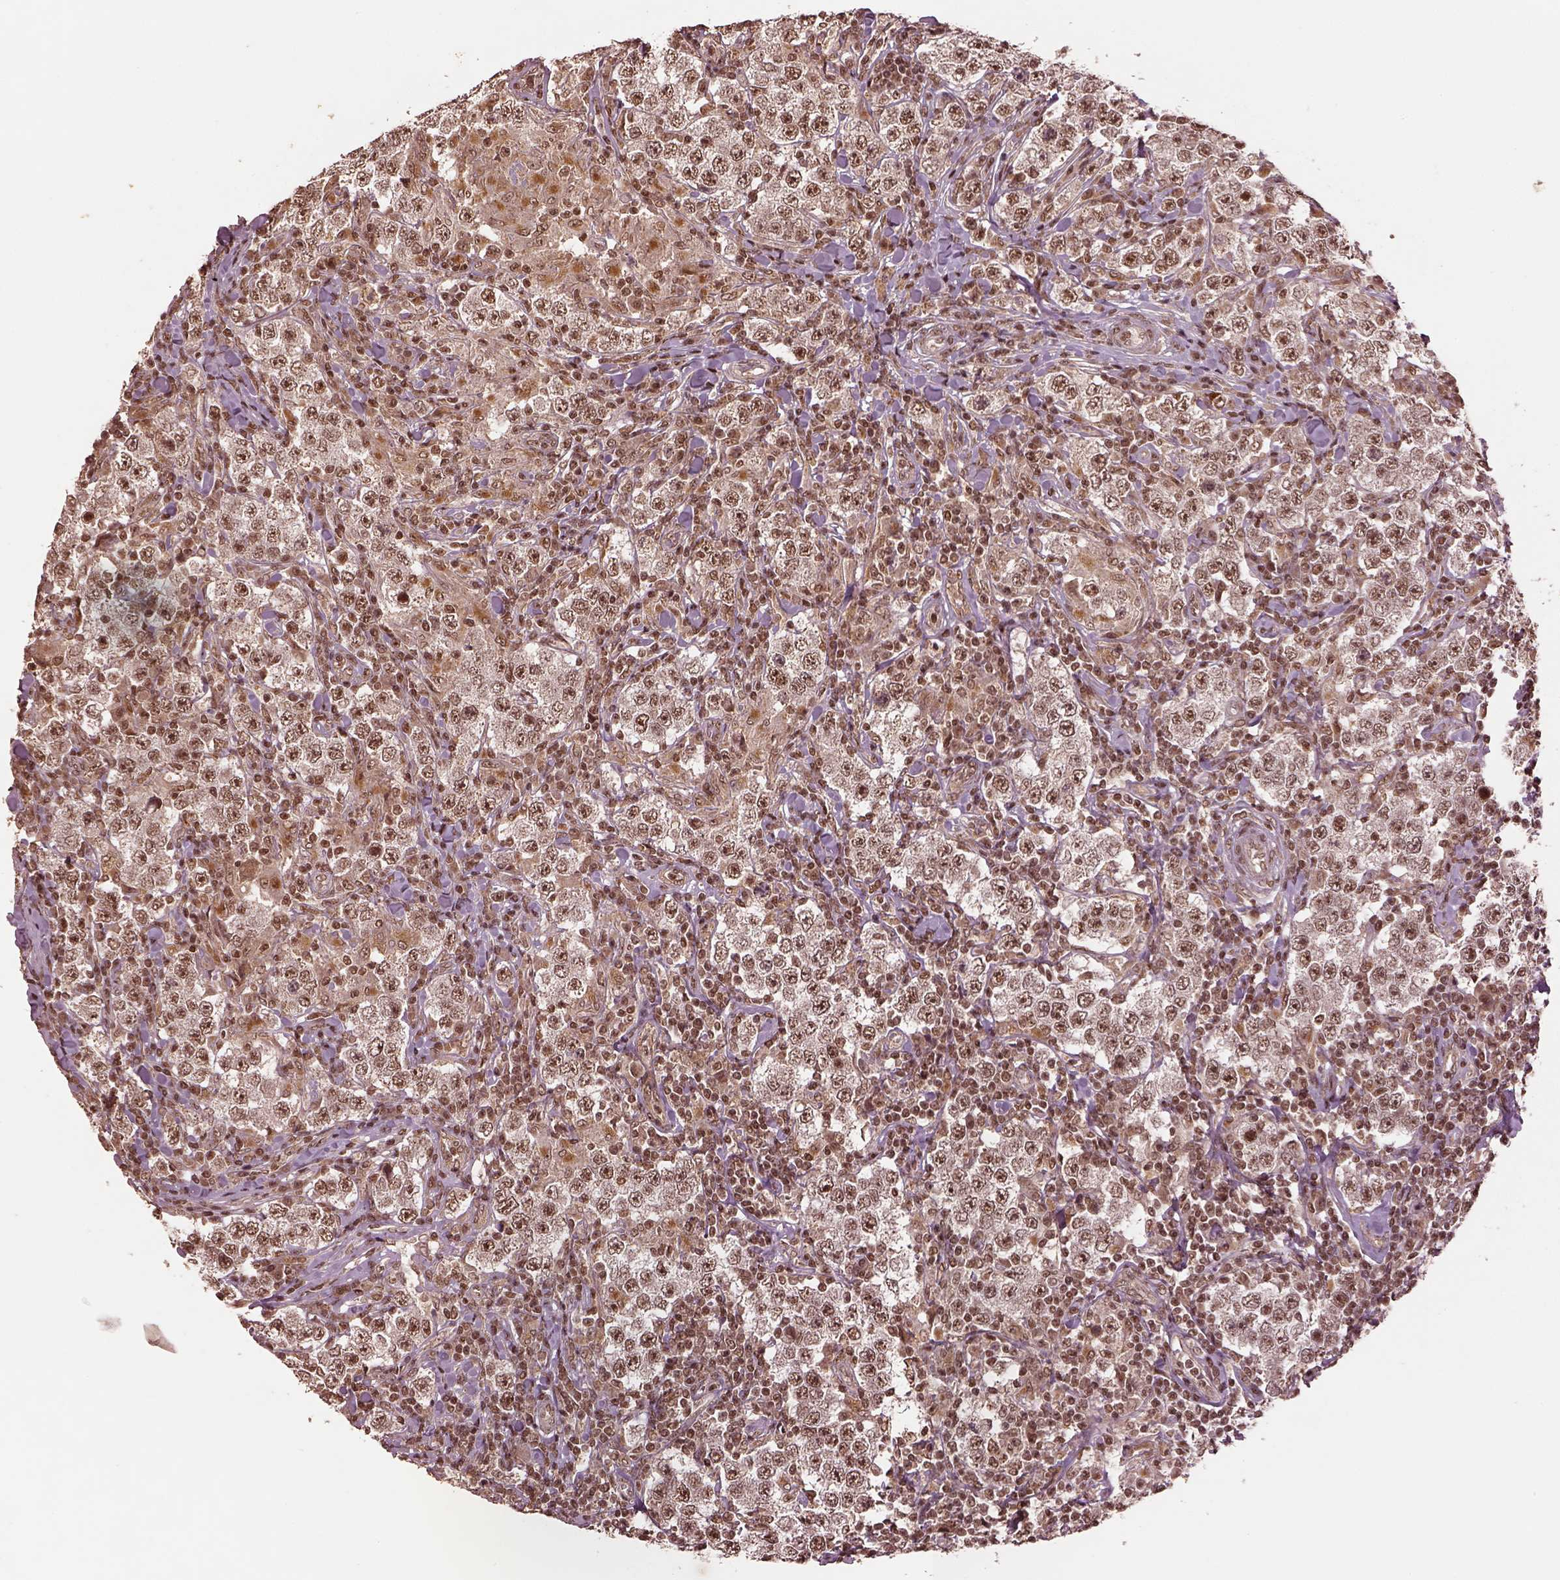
{"staining": {"intensity": "moderate", "quantity": ">75%", "location": "nuclear"}, "tissue": "testis cancer", "cell_type": "Tumor cells", "image_type": "cancer", "snomed": [{"axis": "morphology", "description": "Seminoma, NOS"}, {"axis": "morphology", "description": "Carcinoma, Embryonal, NOS"}, {"axis": "topography", "description": "Testis"}], "caption": "The micrograph shows a brown stain indicating the presence of a protein in the nuclear of tumor cells in testis cancer (seminoma). The staining was performed using DAB (3,3'-diaminobenzidine), with brown indicating positive protein expression. Nuclei are stained blue with hematoxylin.", "gene": "BRD9", "patient": {"sex": "male", "age": 41}}